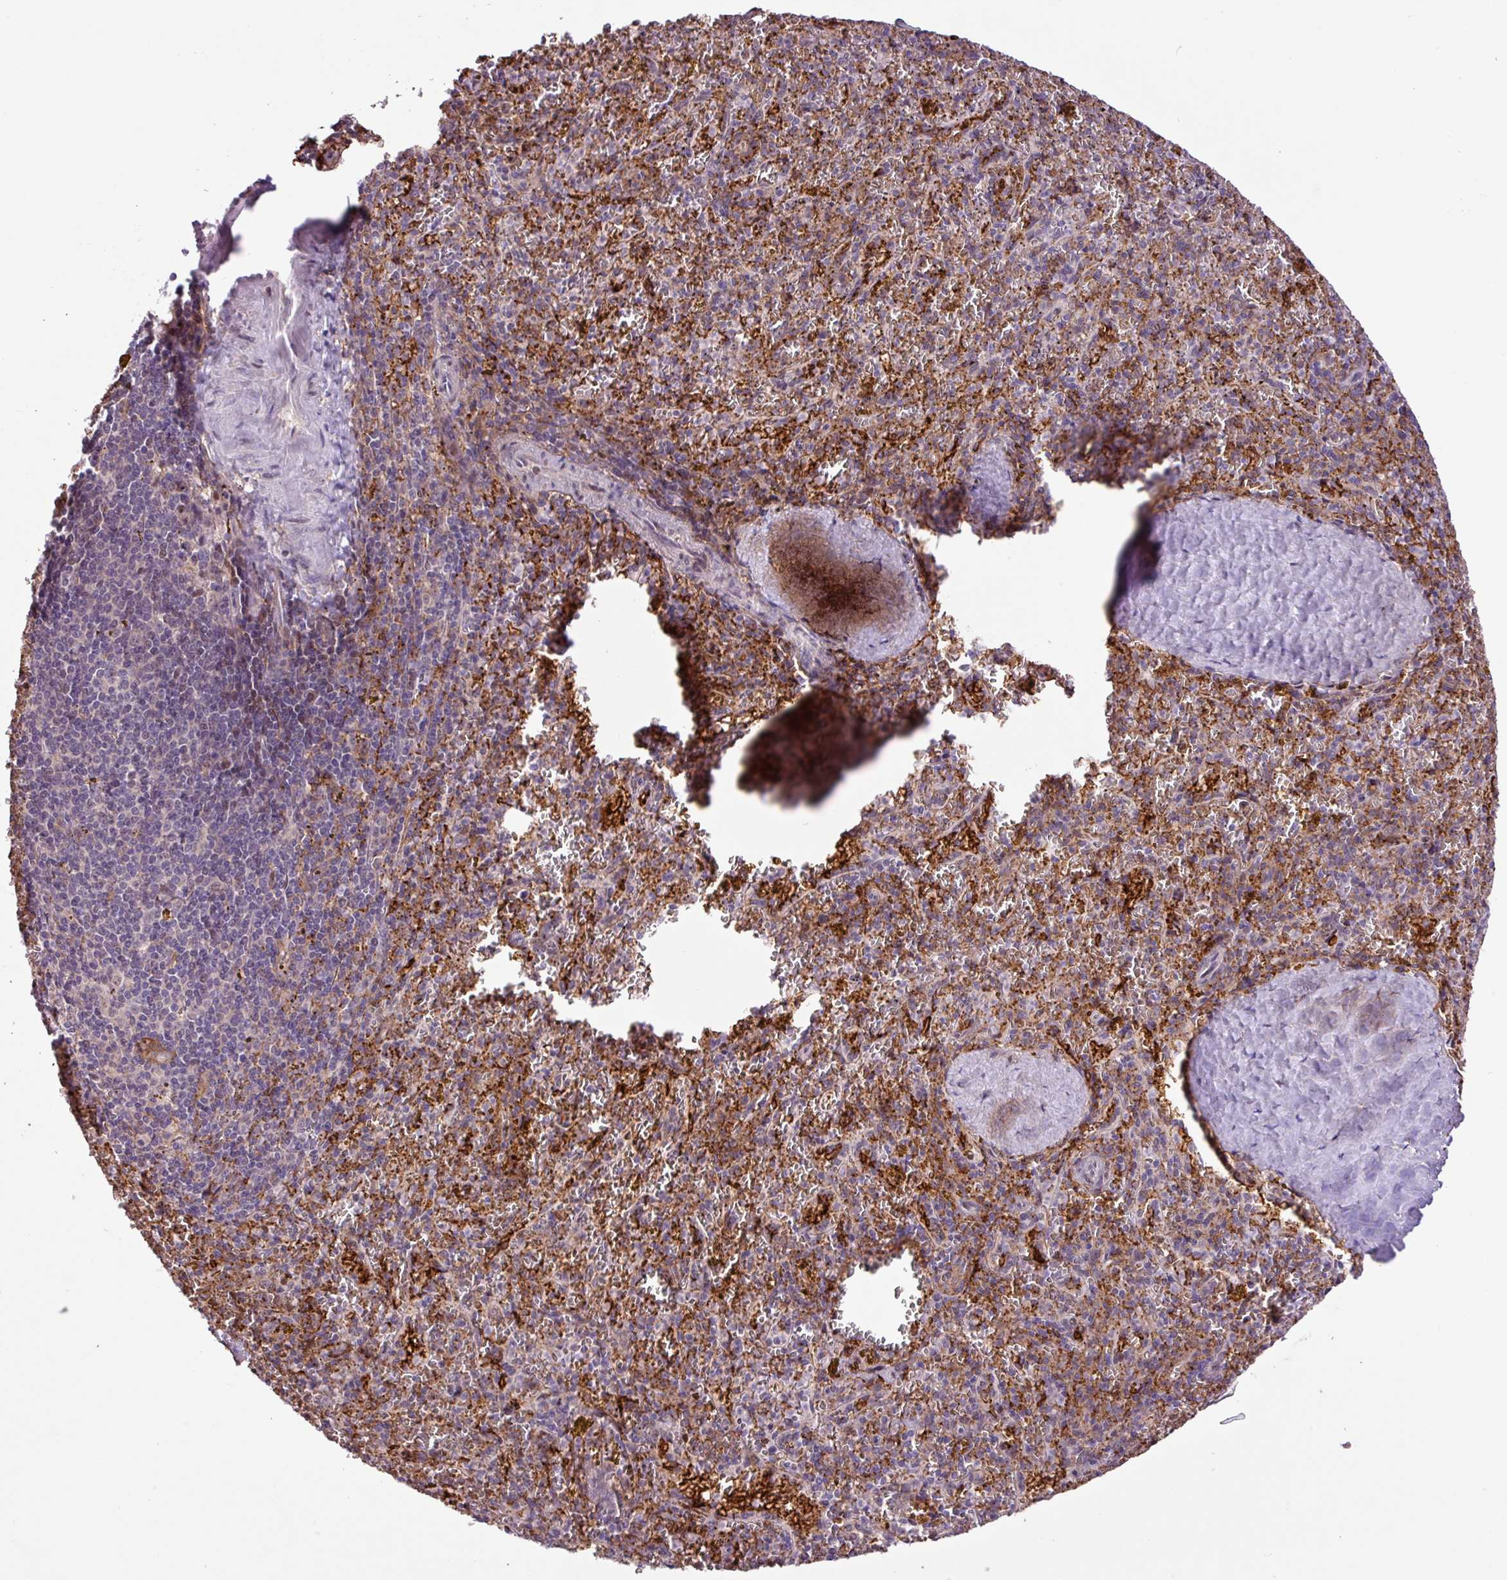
{"staining": {"intensity": "moderate", "quantity": "<25%", "location": "cytoplasmic/membranous"}, "tissue": "spleen", "cell_type": "Cells in red pulp", "image_type": "normal", "snomed": [{"axis": "morphology", "description": "Normal tissue, NOS"}, {"axis": "topography", "description": "Spleen"}], "caption": "Protein analysis of unremarkable spleen shows moderate cytoplasmic/membranous expression in approximately <25% of cells in red pulp. (Stains: DAB (3,3'-diaminobenzidine) in brown, nuclei in blue, Microscopy: brightfield microscopy at high magnification).", "gene": "RPP25L", "patient": {"sex": "male", "age": 57}}